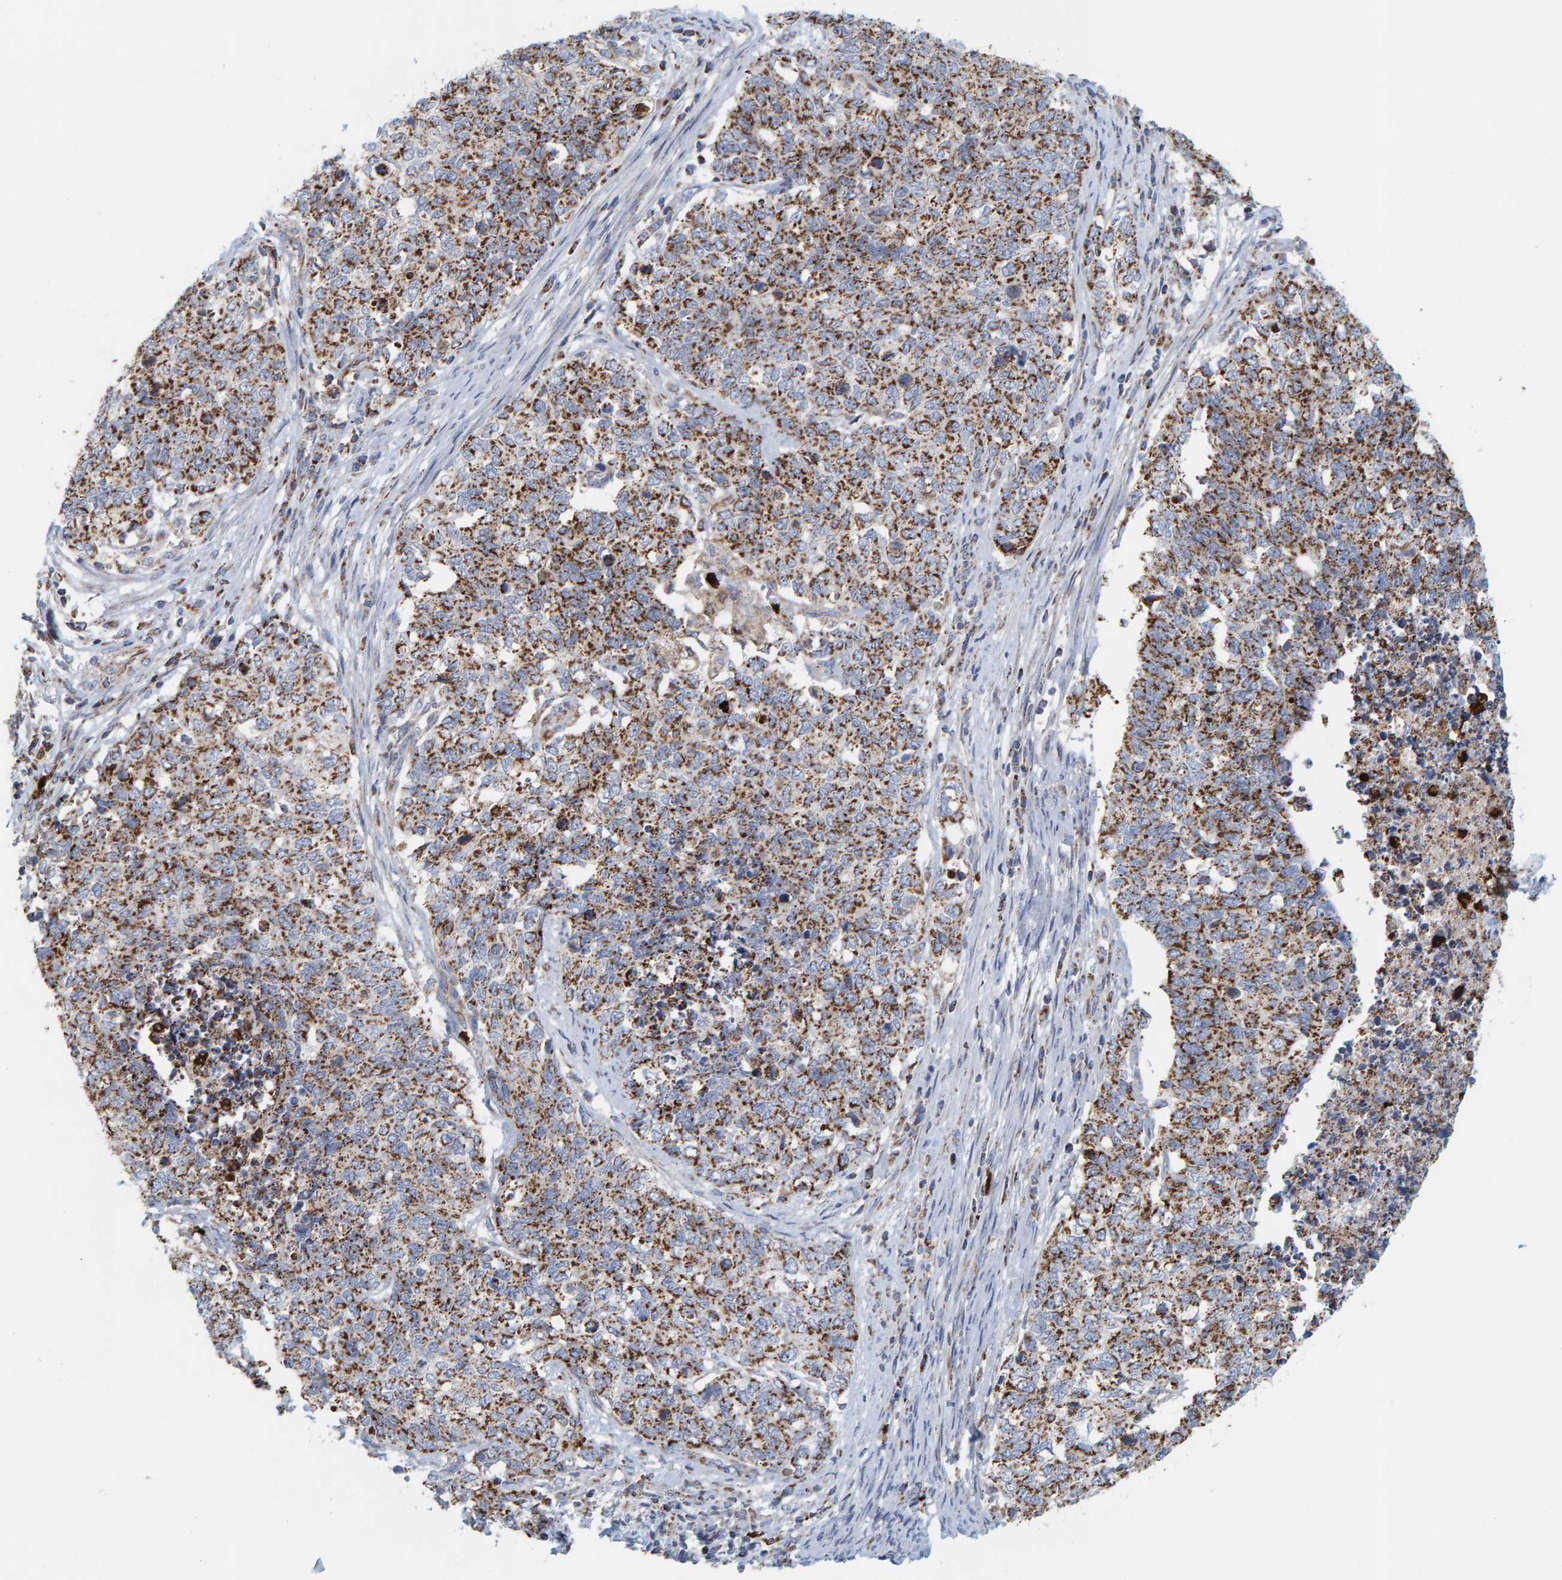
{"staining": {"intensity": "strong", "quantity": ">75%", "location": "cytoplasmic/membranous"}, "tissue": "cervical cancer", "cell_type": "Tumor cells", "image_type": "cancer", "snomed": [{"axis": "morphology", "description": "Squamous cell carcinoma, NOS"}, {"axis": "topography", "description": "Cervix"}], "caption": "Squamous cell carcinoma (cervical) stained for a protein (brown) reveals strong cytoplasmic/membranous positive positivity in about >75% of tumor cells.", "gene": "B9D1", "patient": {"sex": "female", "age": 63}}